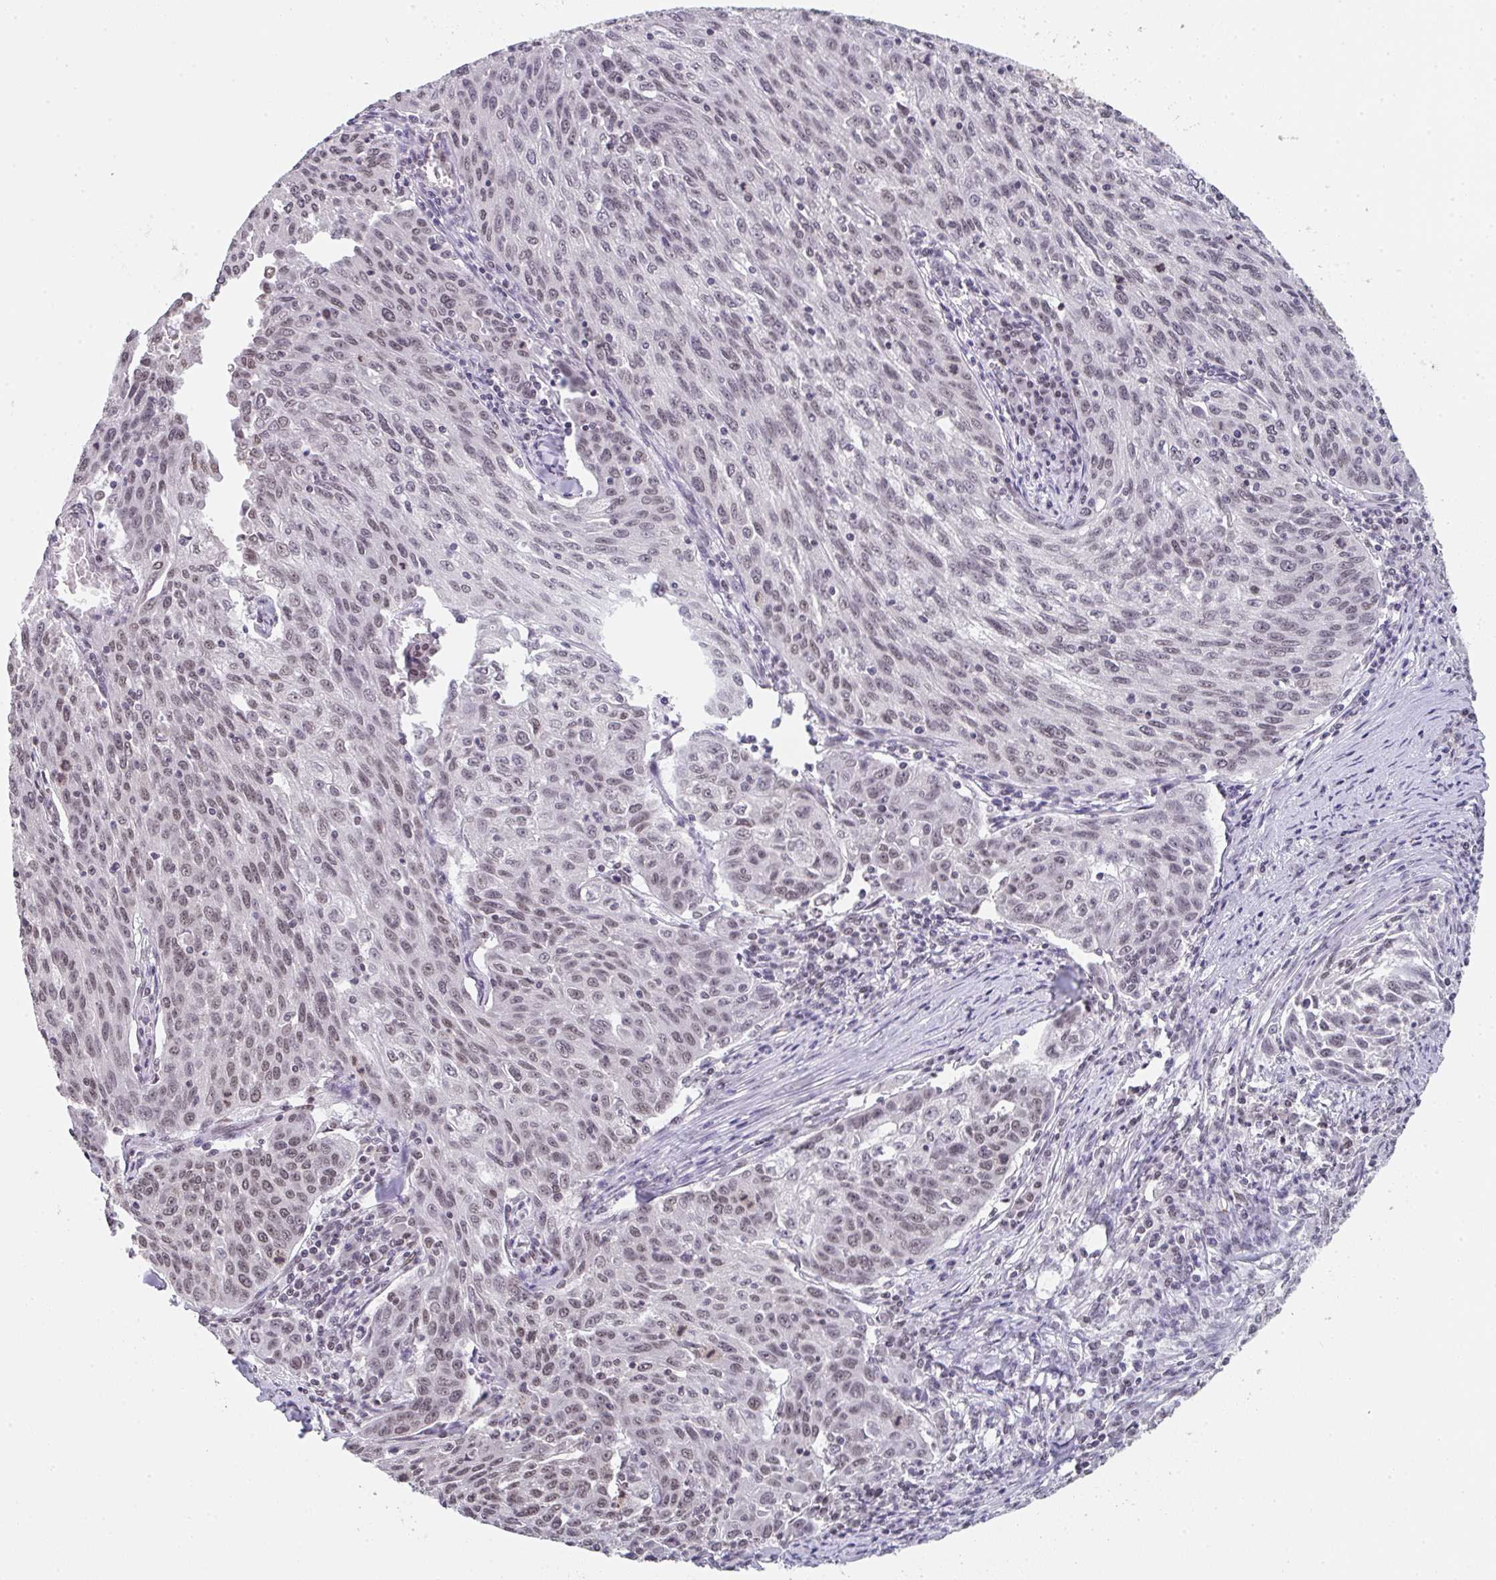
{"staining": {"intensity": "weak", "quantity": "25%-75%", "location": "nuclear"}, "tissue": "lung cancer", "cell_type": "Tumor cells", "image_type": "cancer", "snomed": [{"axis": "morphology", "description": "Squamous cell carcinoma, NOS"}, {"axis": "morphology", "description": "Squamous cell carcinoma, metastatic, NOS"}, {"axis": "topography", "description": "Bronchus"}, {"axis": "topography", "description": "Lung"}], "caption": "About 25%-75% of tumor cells in human lung cancer show weak nuclear protein staining as visualized by brown immunohistochemical staining.", "gene": "DKC1", "patient": {"sex": "male", "age": 62}}